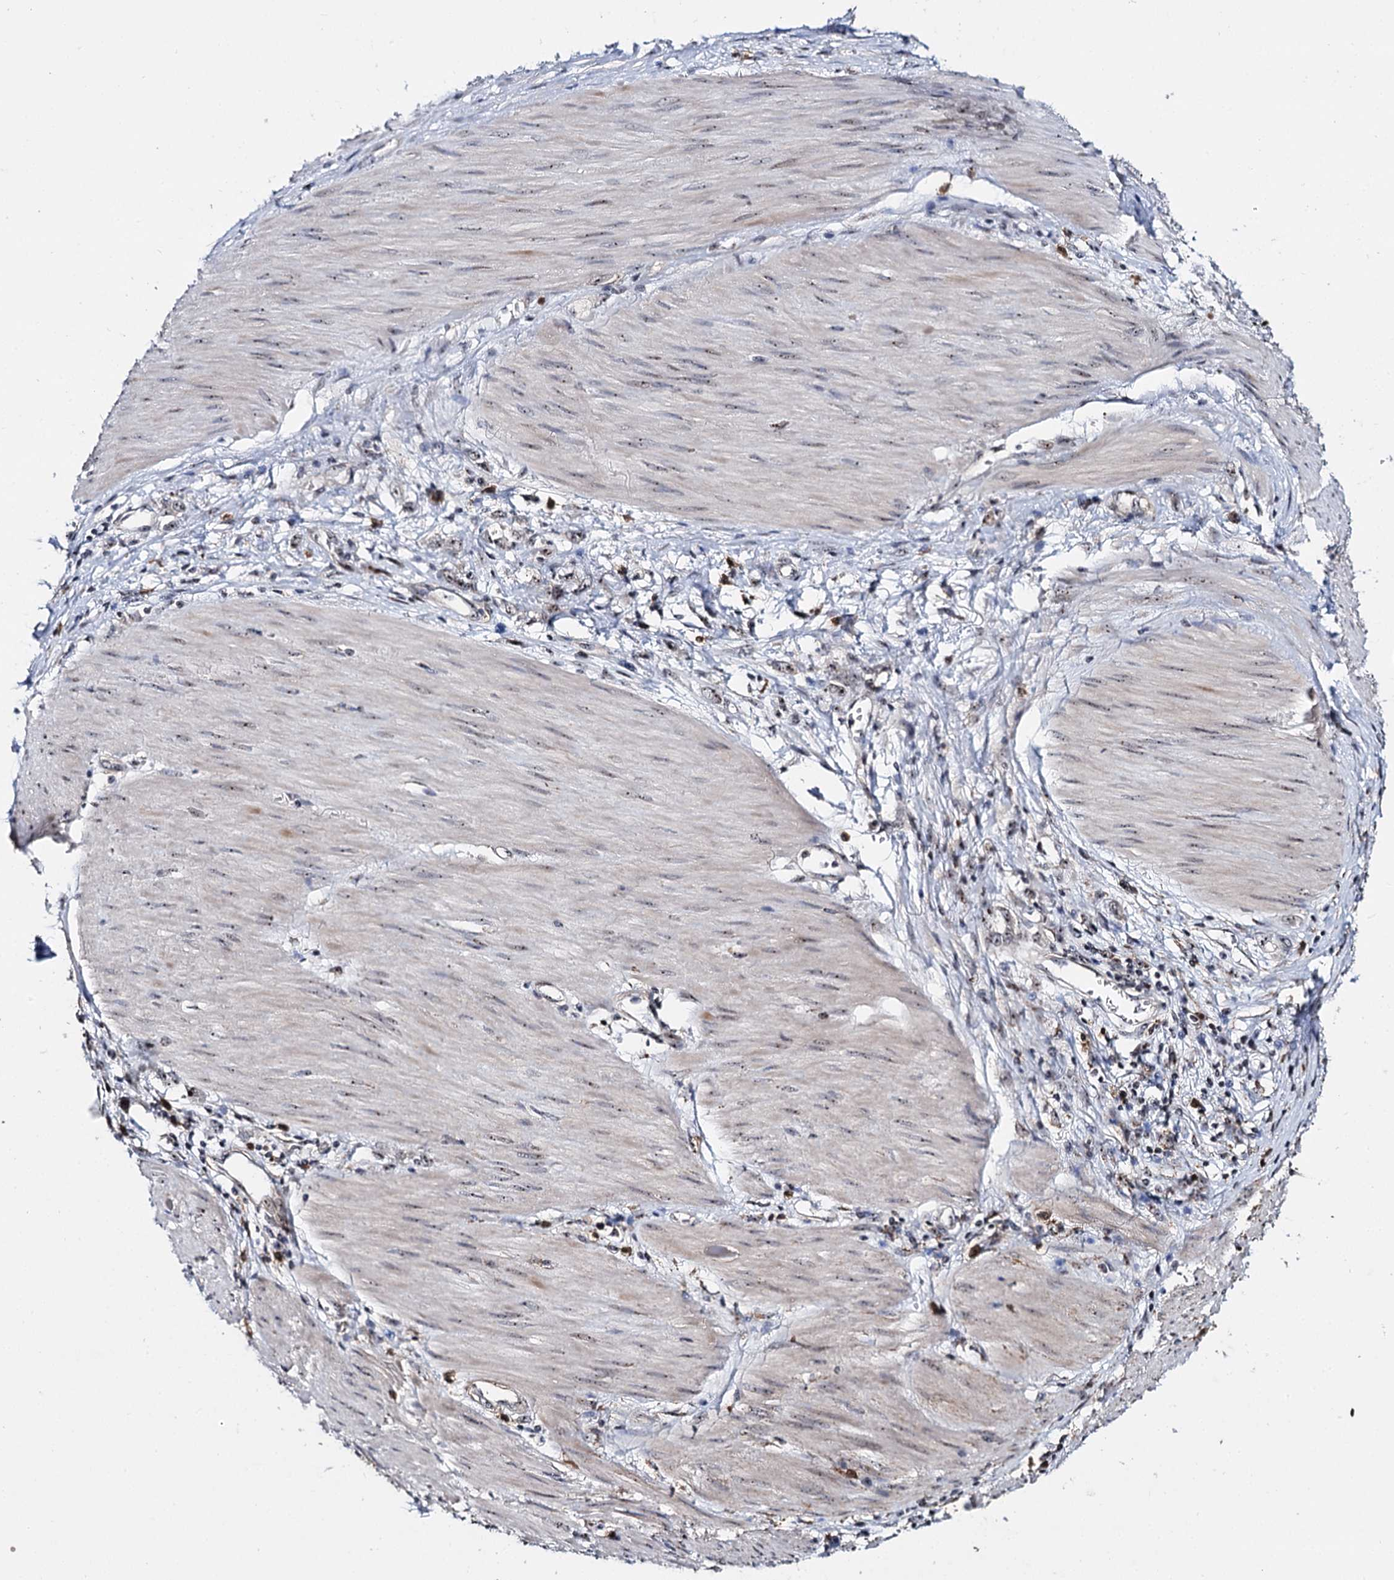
{"staining": {"intensity": "weak", "quantity": "25%-75%", "location": "nuclear"}, "tissue": "stomach cancer", "cell_type": "Tumor cells", "image_type": "cancer", "snomed": [{"axis": "morphology", "description": "Adenocarcinoma, NOS"}, {"axis": "topography", "description": "Stomach"}], "caption": "Immunohistochemical staining of human adenocarcinoma (stomach) exhibits weak nuclear protein expression in approximately 25%-75% of tumor cells. Using DAB (3,3'-diaminobenzidine) (brown) and hematoxylin (blue) stains, captured at high magnification using brightfield microscopy.", "gene": "SUPT20H", "patient": {"sex": "female", "age": 76}}